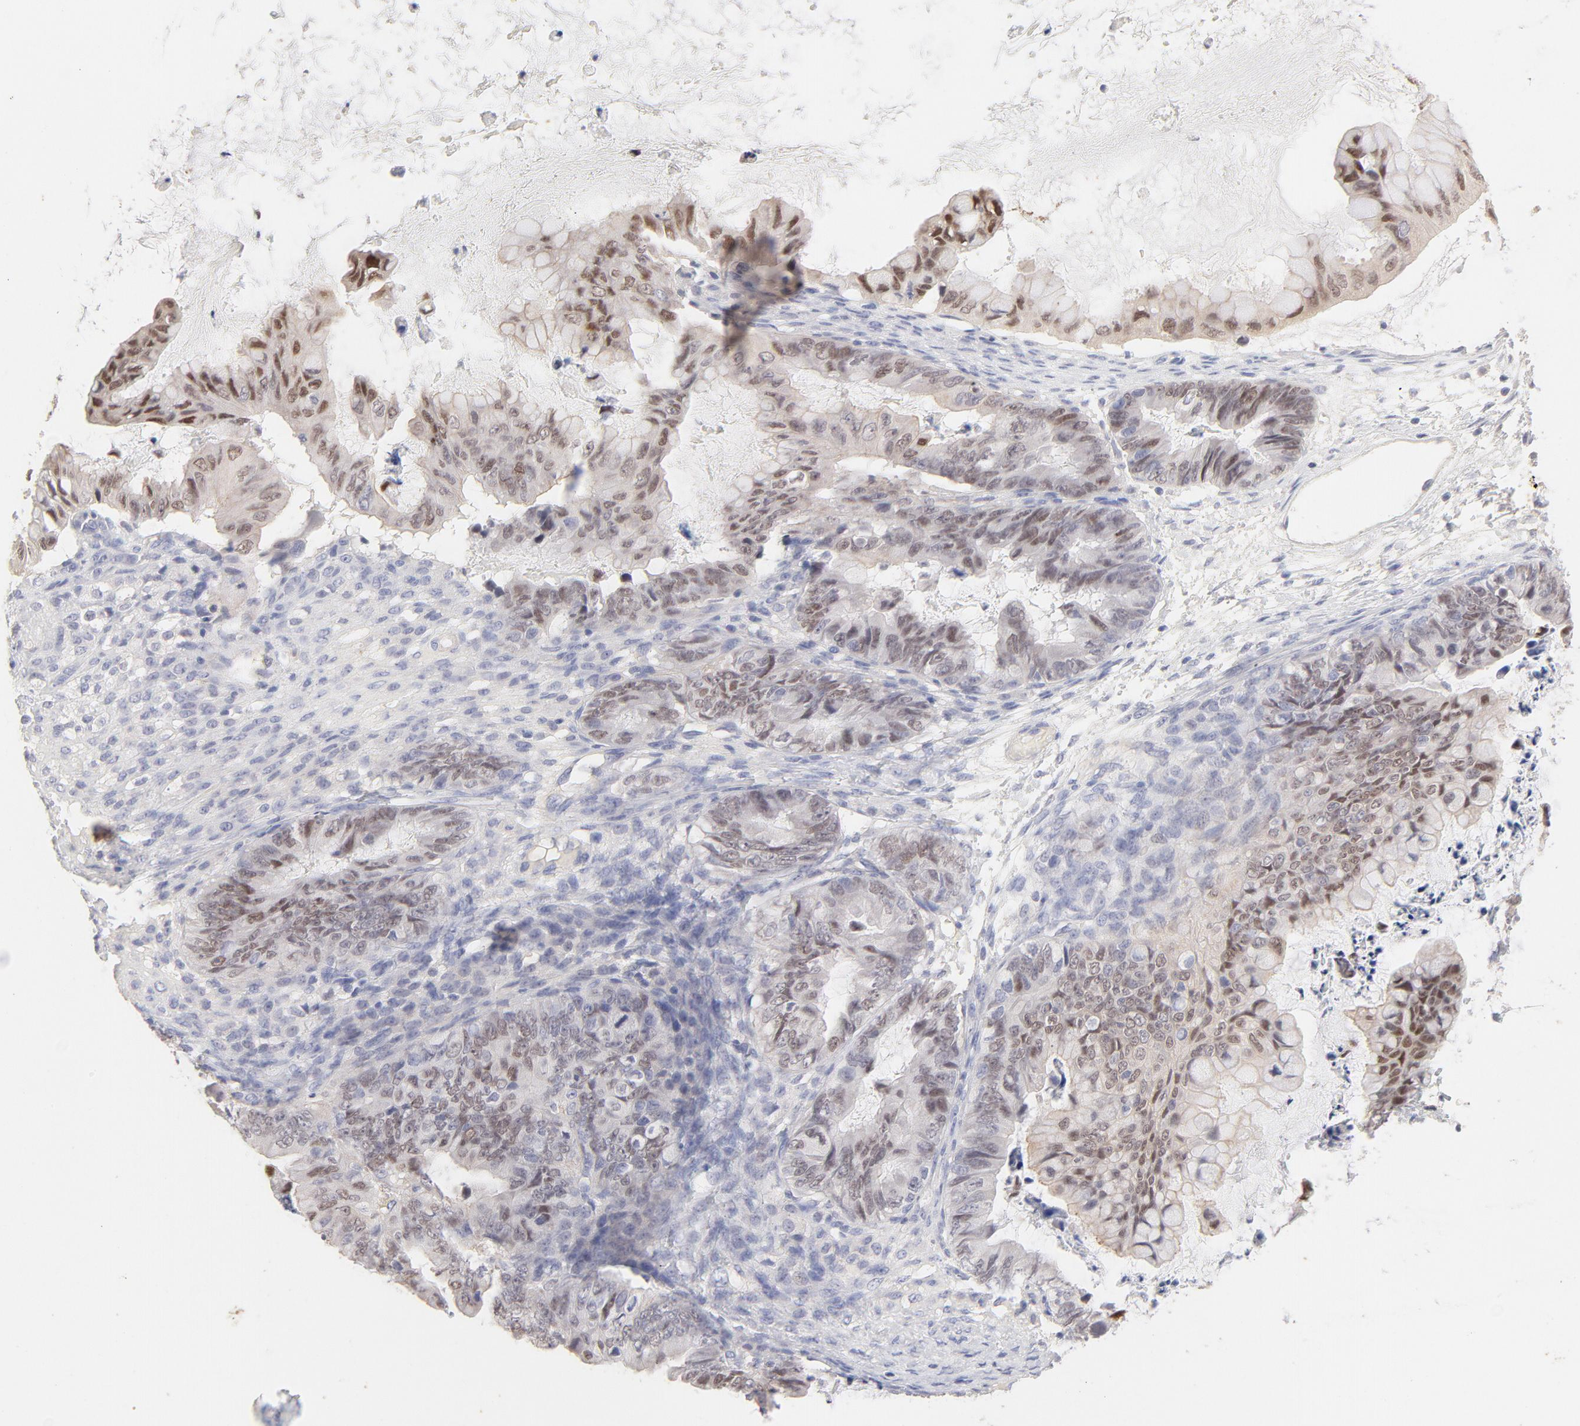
{"staining": {"intensity": "weak", "quantity": ">75%", "location": "nuclear"}, "tissue": "ovarian cancer", "cell_type": "Tumor cells", "image_type": "cancer", "snomed": [{"axis": "morphology", "description": "Cystadenocarcinoma, mucinous, NOS"}, {"axis": "topography", "description": "Ovary"}], "caption": "This histopathology image exhibits ovarian cancer stained with immunohistochemistry (IHC) to label a protein in brown. The nuclear of tumor cells show weak positivity for the protein. Nuclei are counter-stained blue.", "gene": "ELF3", "patient": {"sex": "female", "age": 36}}